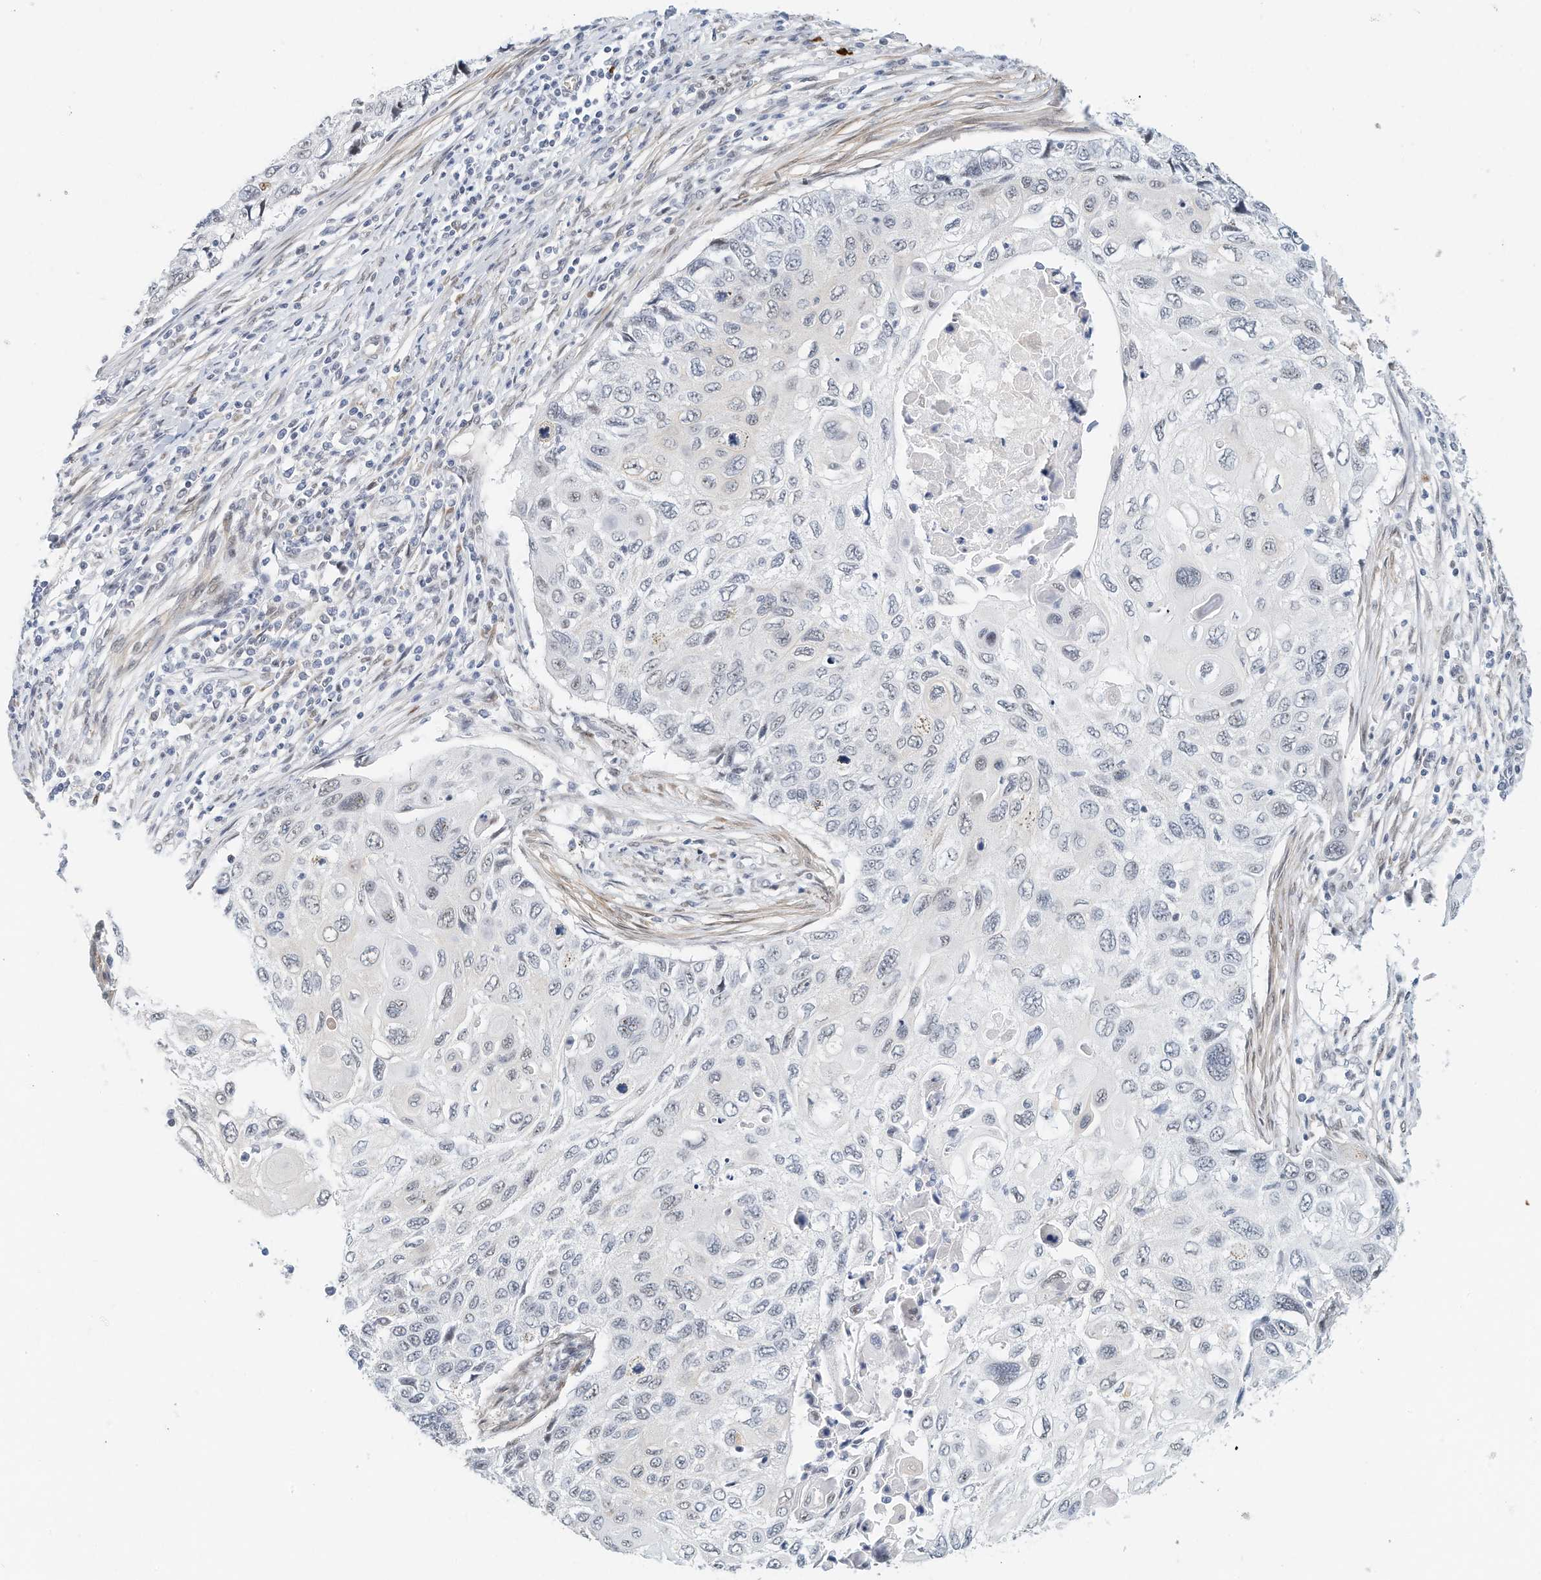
{"staining": {"intensity": "negative", "quantity": "none", "location": "none"}, "tissue": "cervical cancer", "cell_type": "Tumor cells", "image_type": "cancer", "snomed": [{"axis": "morphology", "description": "Squamous cell carcinoma, NOS"}, {"axis": "topography", "description": "Cervix"}], "caption": "The immunohistochemistry photomicrograph has no significant staining in tumor cells of cervical squamous cell carcinoma tissue.", "gene": "ARHGAP28", "patient": {"sex": "female", "age": 70}}